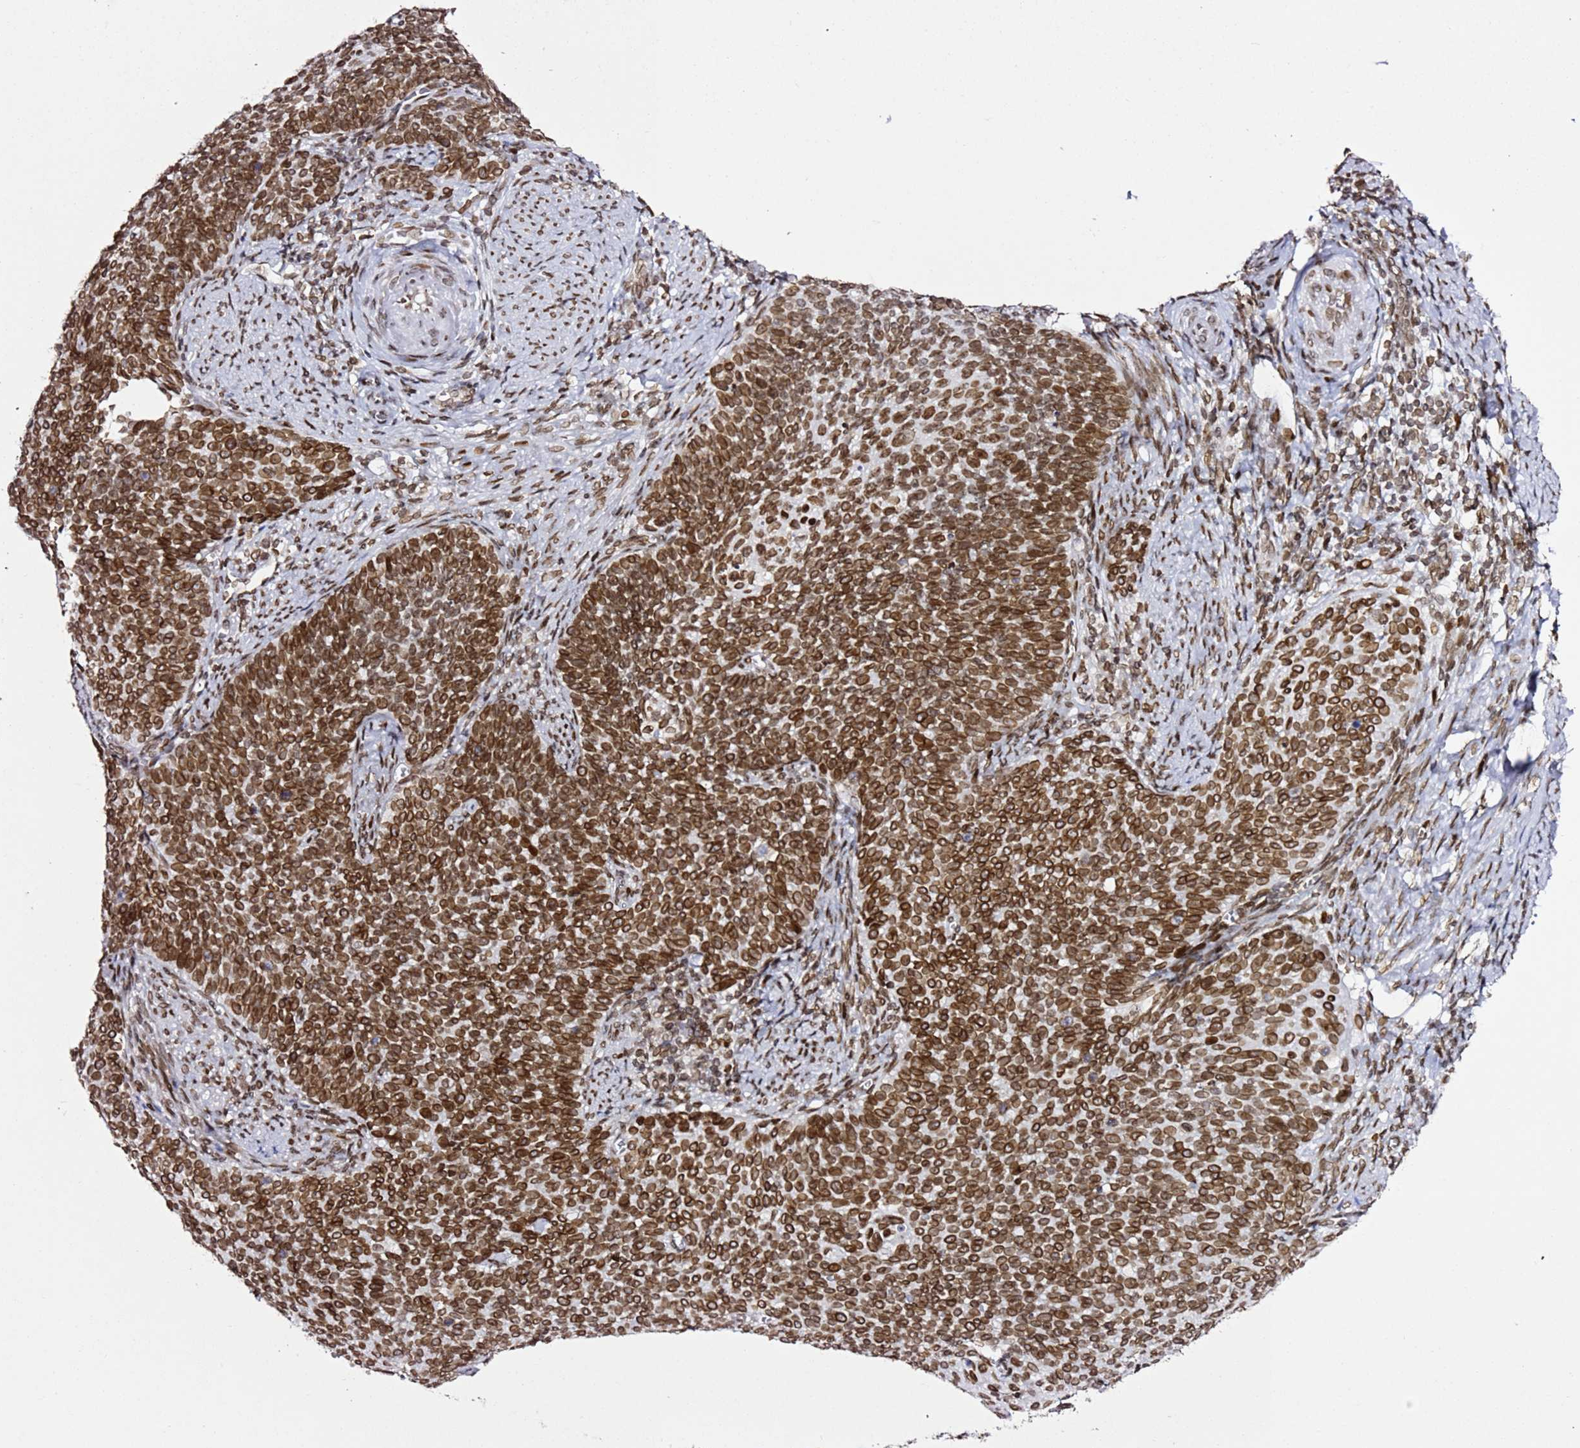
{"staining": {"intensity": "moderate", "quantity": ">75%", "location": "cytoplasmic/membranous,nuclear"}, "tissue": "cervical cancer", "cell_type": "Tumor cells", "image_type": "cancer", "snomed": [{"axis": "morphology", "description": "Normal tissue, NOS"}, {"axis": "morphology", "description": "Squamous cell carcinoma, NOS"}, {"axis": "topography", "description": "Cervix"}], "caption": "Cervical squamous cell carcinoma tissue exhibits moderate cytoplasmic/membranous and nuclear expression in about >75% of tumor cells", "gene": "POU6F1", "patient": {"sex": "female", "age": 39}}